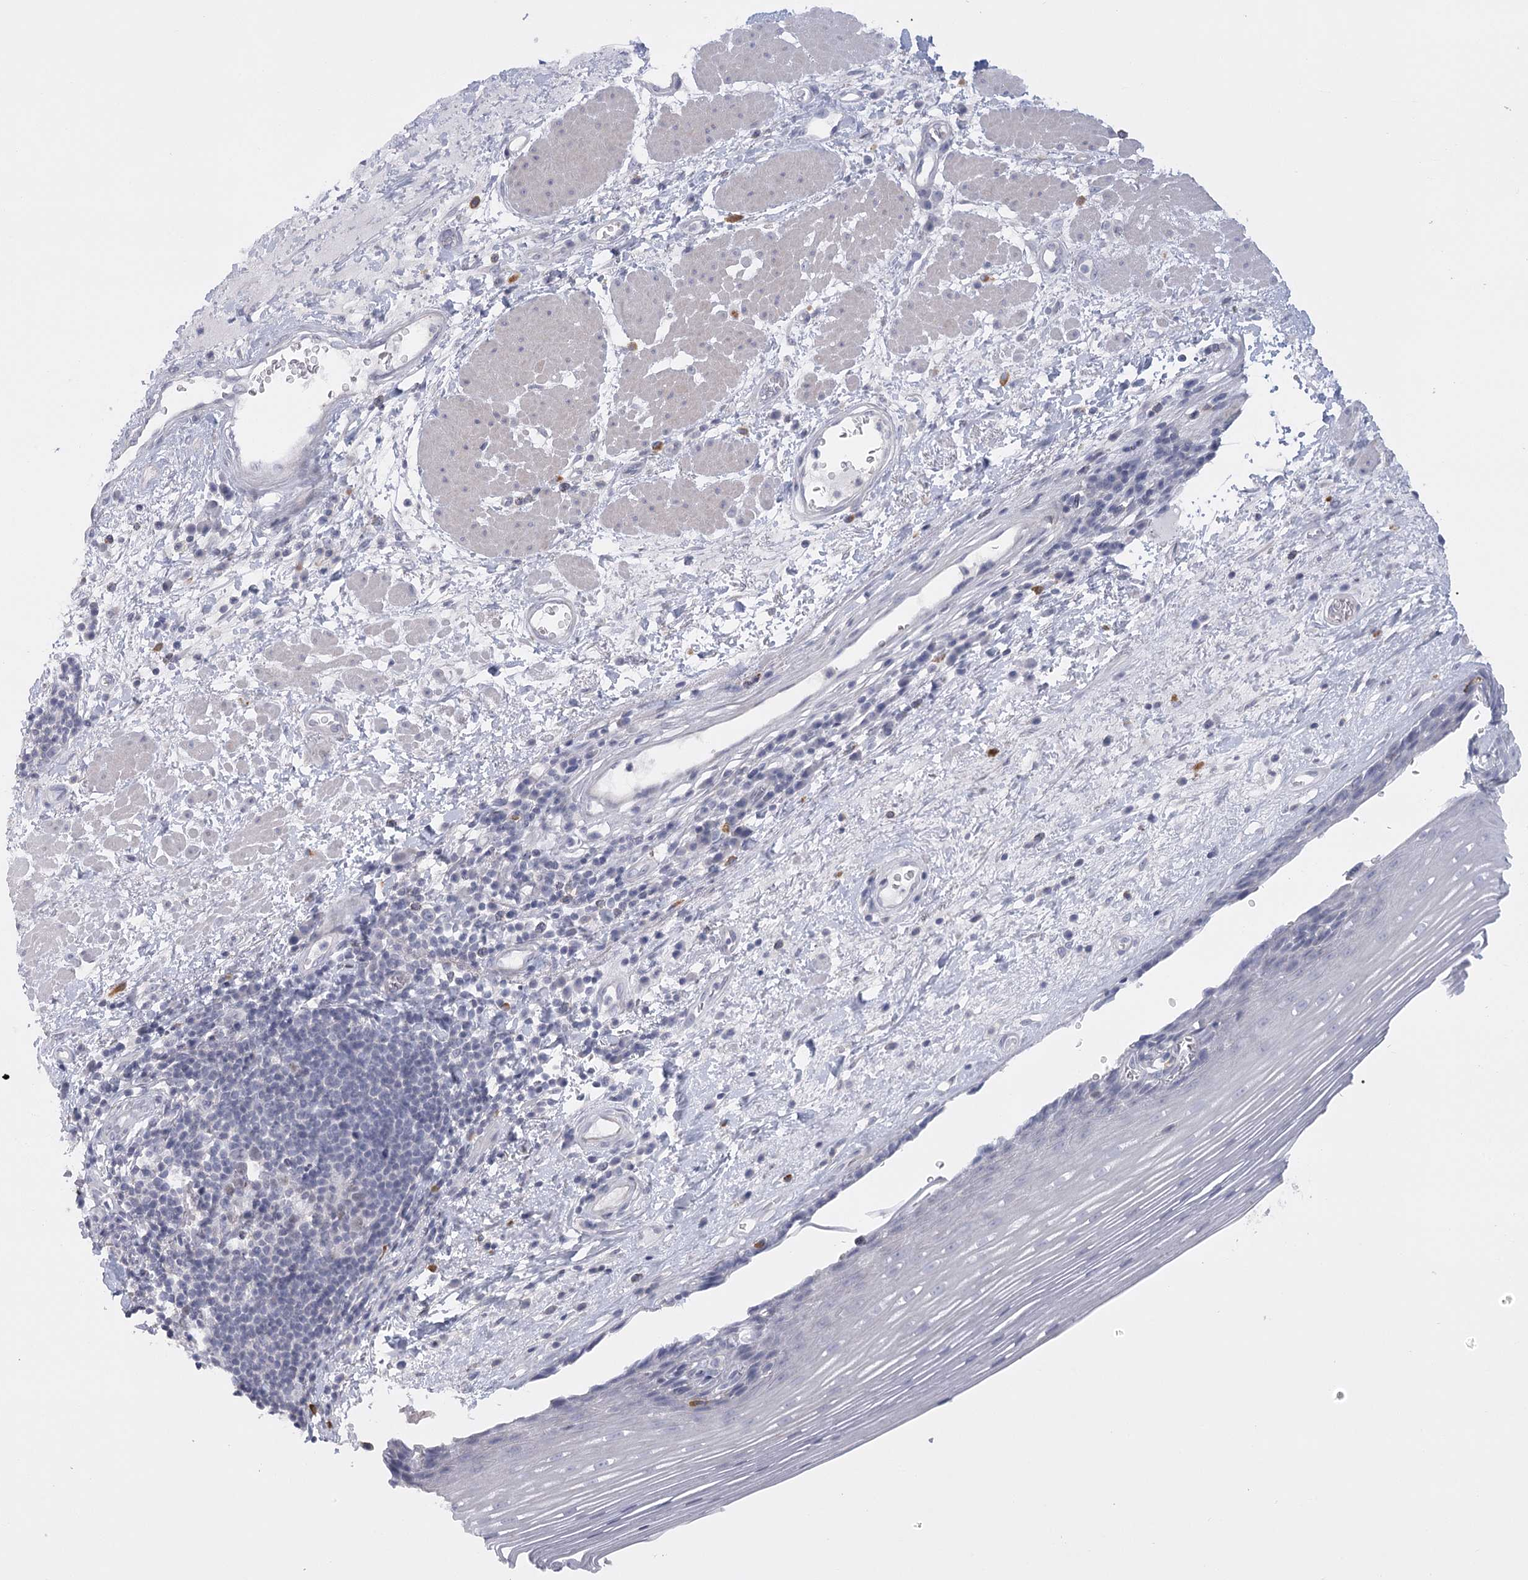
{"staining": {"intensity": "negative", "quantity": "none", "location": "none"}, "tissue": "esophagus", "cell_type": "Squamous epithelial cells", "image_type": "normal", "snomed": [{"axis": "morphology", "description": "Normal tissue, NOS"}, {"axis": "topography", "description": "Esophagus"}], "caption": "High power microscopy micrograph of an IHC photomicrograph of benign esophagus, revealing no significant staining in squamous epithelial cells.", "gene": "FAM76B", "patient": {"sex": "male", "age": 62}}